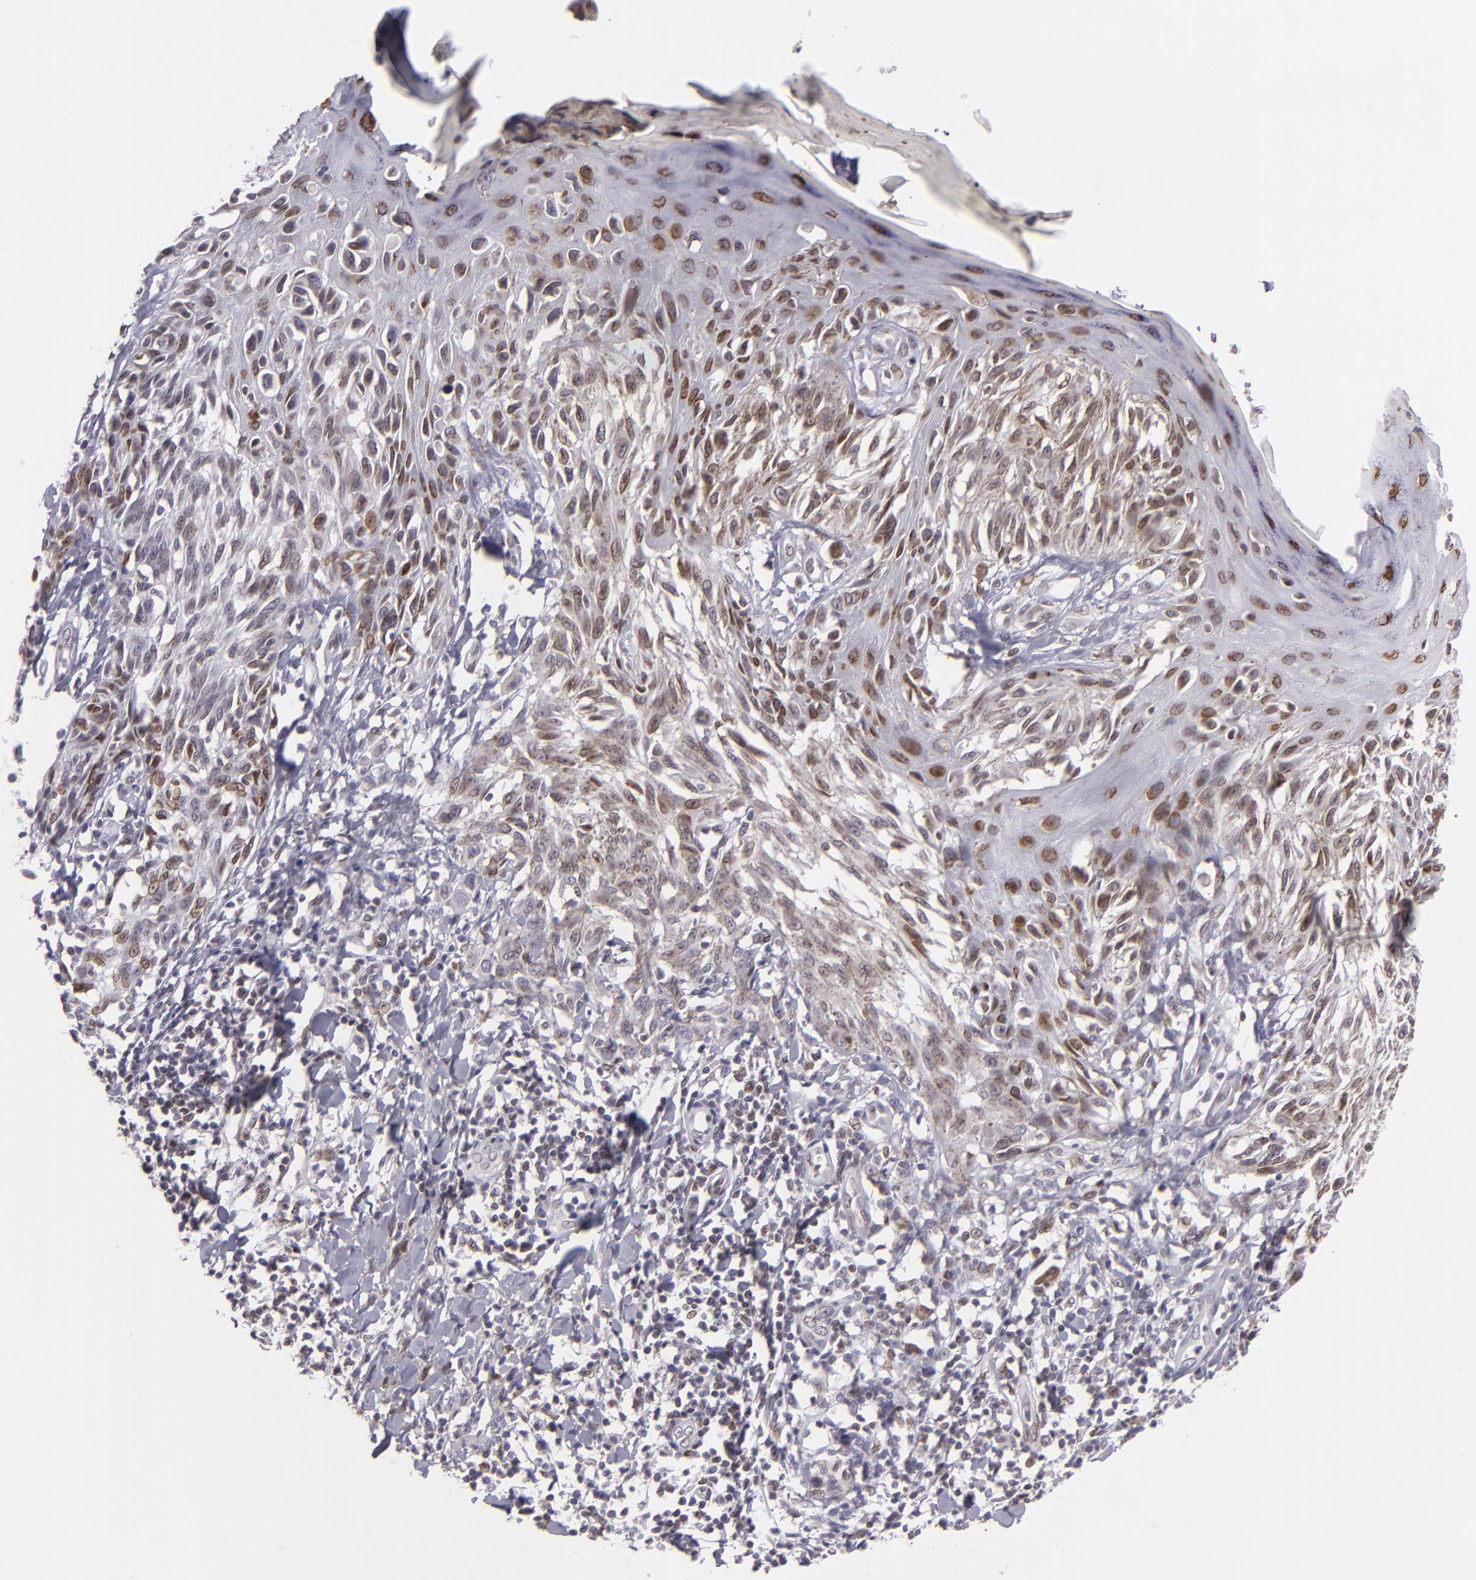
{"staining": {"intensity": "moderate", "quantity": ">75%", "location": "nuclear"}, "tissue": "melanoma", "cell_type": "Tumor cells", "image_type": "cancer", "snomed": [{"axis": "morphology", "description": "Malignant melanoma, NOS"}, {"axis": "topography", "description": "Skin"}], "caption": "There is medium levels of moderate nuclear expression in tumor cells of melanoma, as demonstrated by immunohistochemical staining (brown color).", "gene": "EMD", "patient": {"sex": "female", "age": 77}}